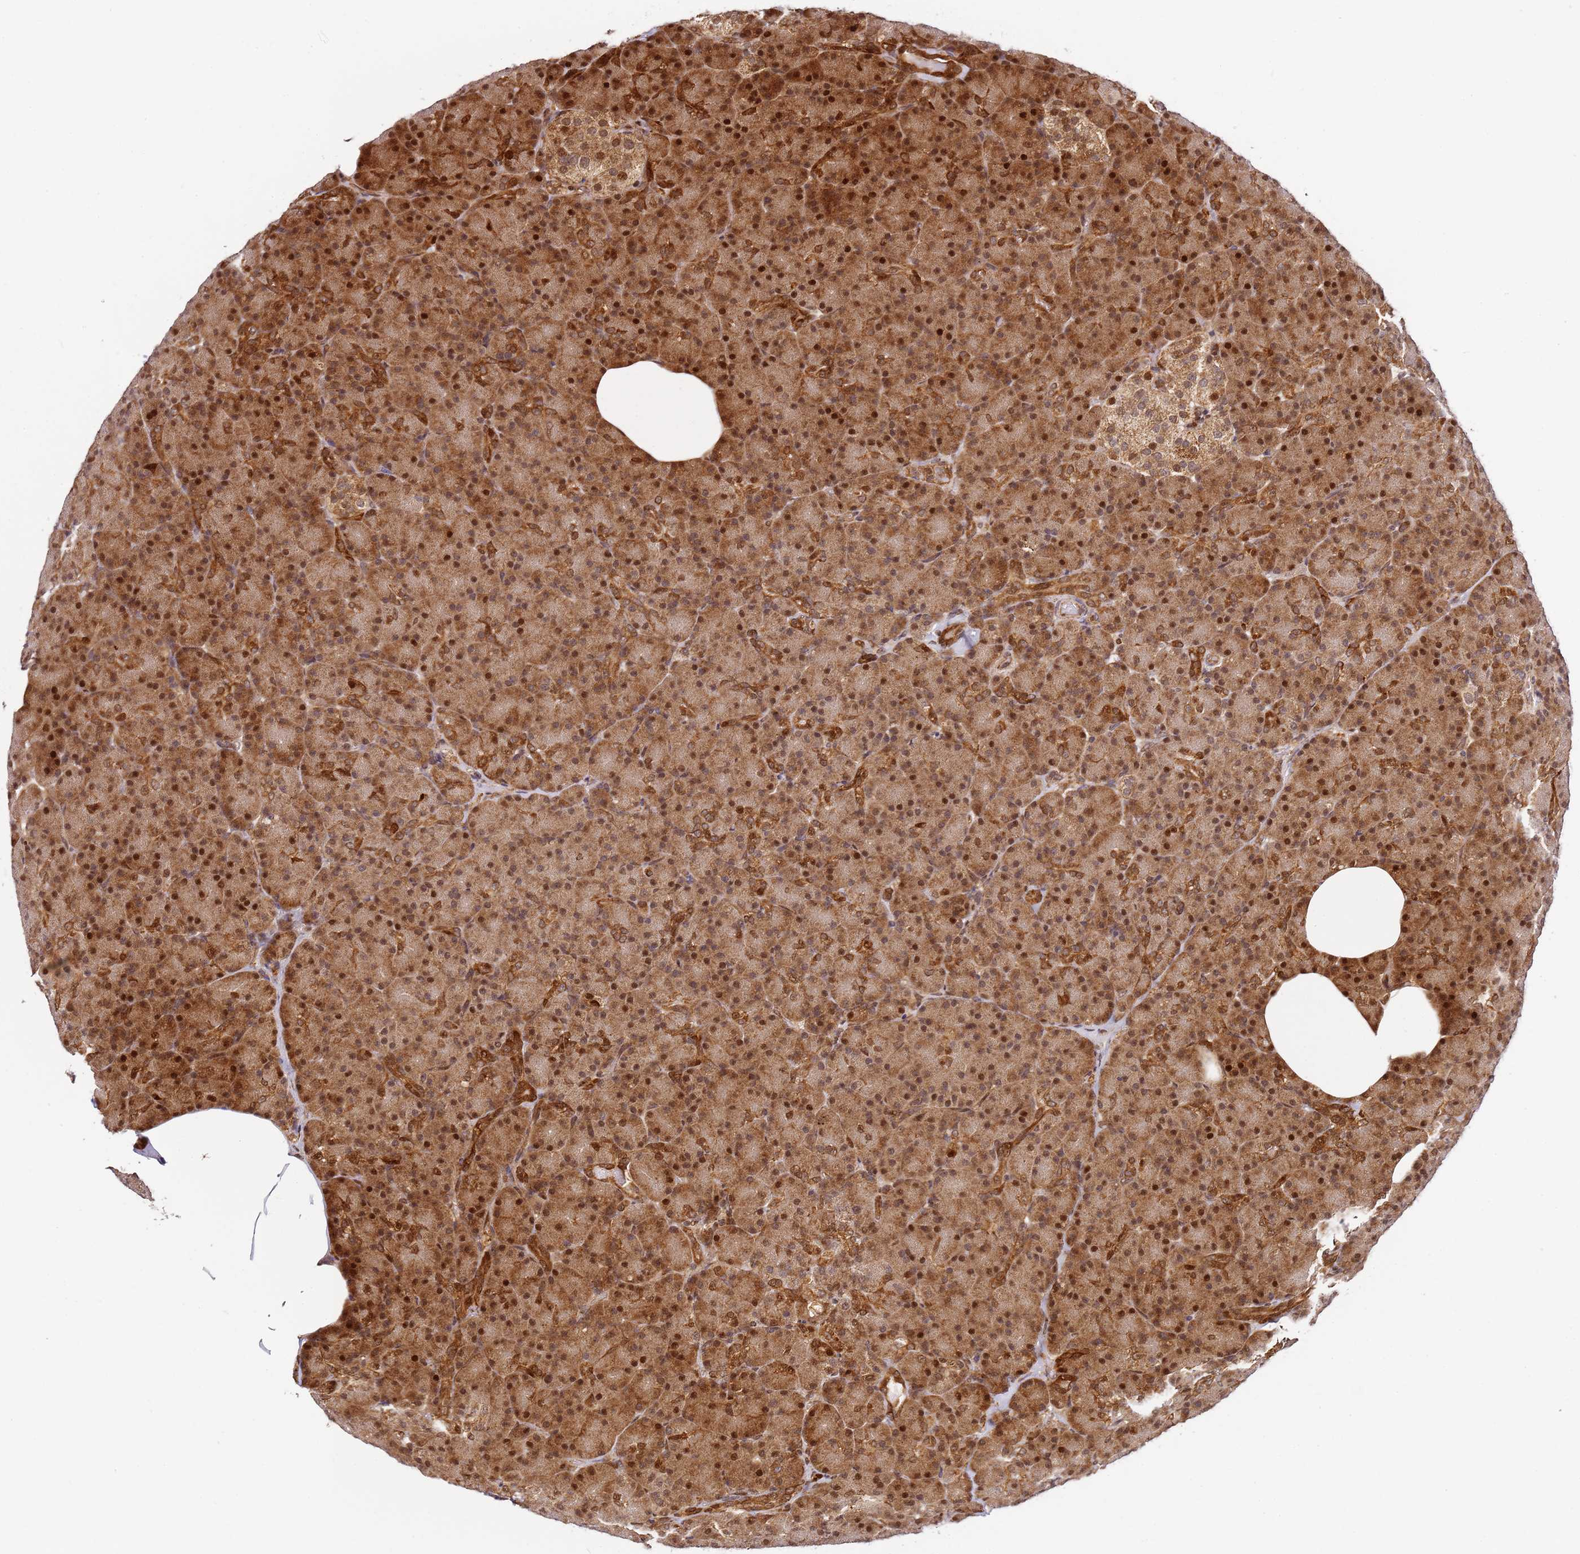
{"staining": {"intensity": "strong", "quantity": ">75%", "location": "cytoplasmic/membranous,nuclear"}, "tissue": "pancreas", "cell_type": "Exocrine glandular cells", "image_type": "normal", "snomed": [{"axis": "morphology", "description": "Normal tissue, NOS"}, {"axis": "topography", "description": "Pancreas"}], "caption": "Protein expression by immunohistochemistry (IHC) shows strong cytoplasmic/membranous,nuclear expression in approximately >75% of exocrine glandular cells in unremarkable pancreas.", "gene": "SMOX", "patient": {"sex": "female", "age": 43}}